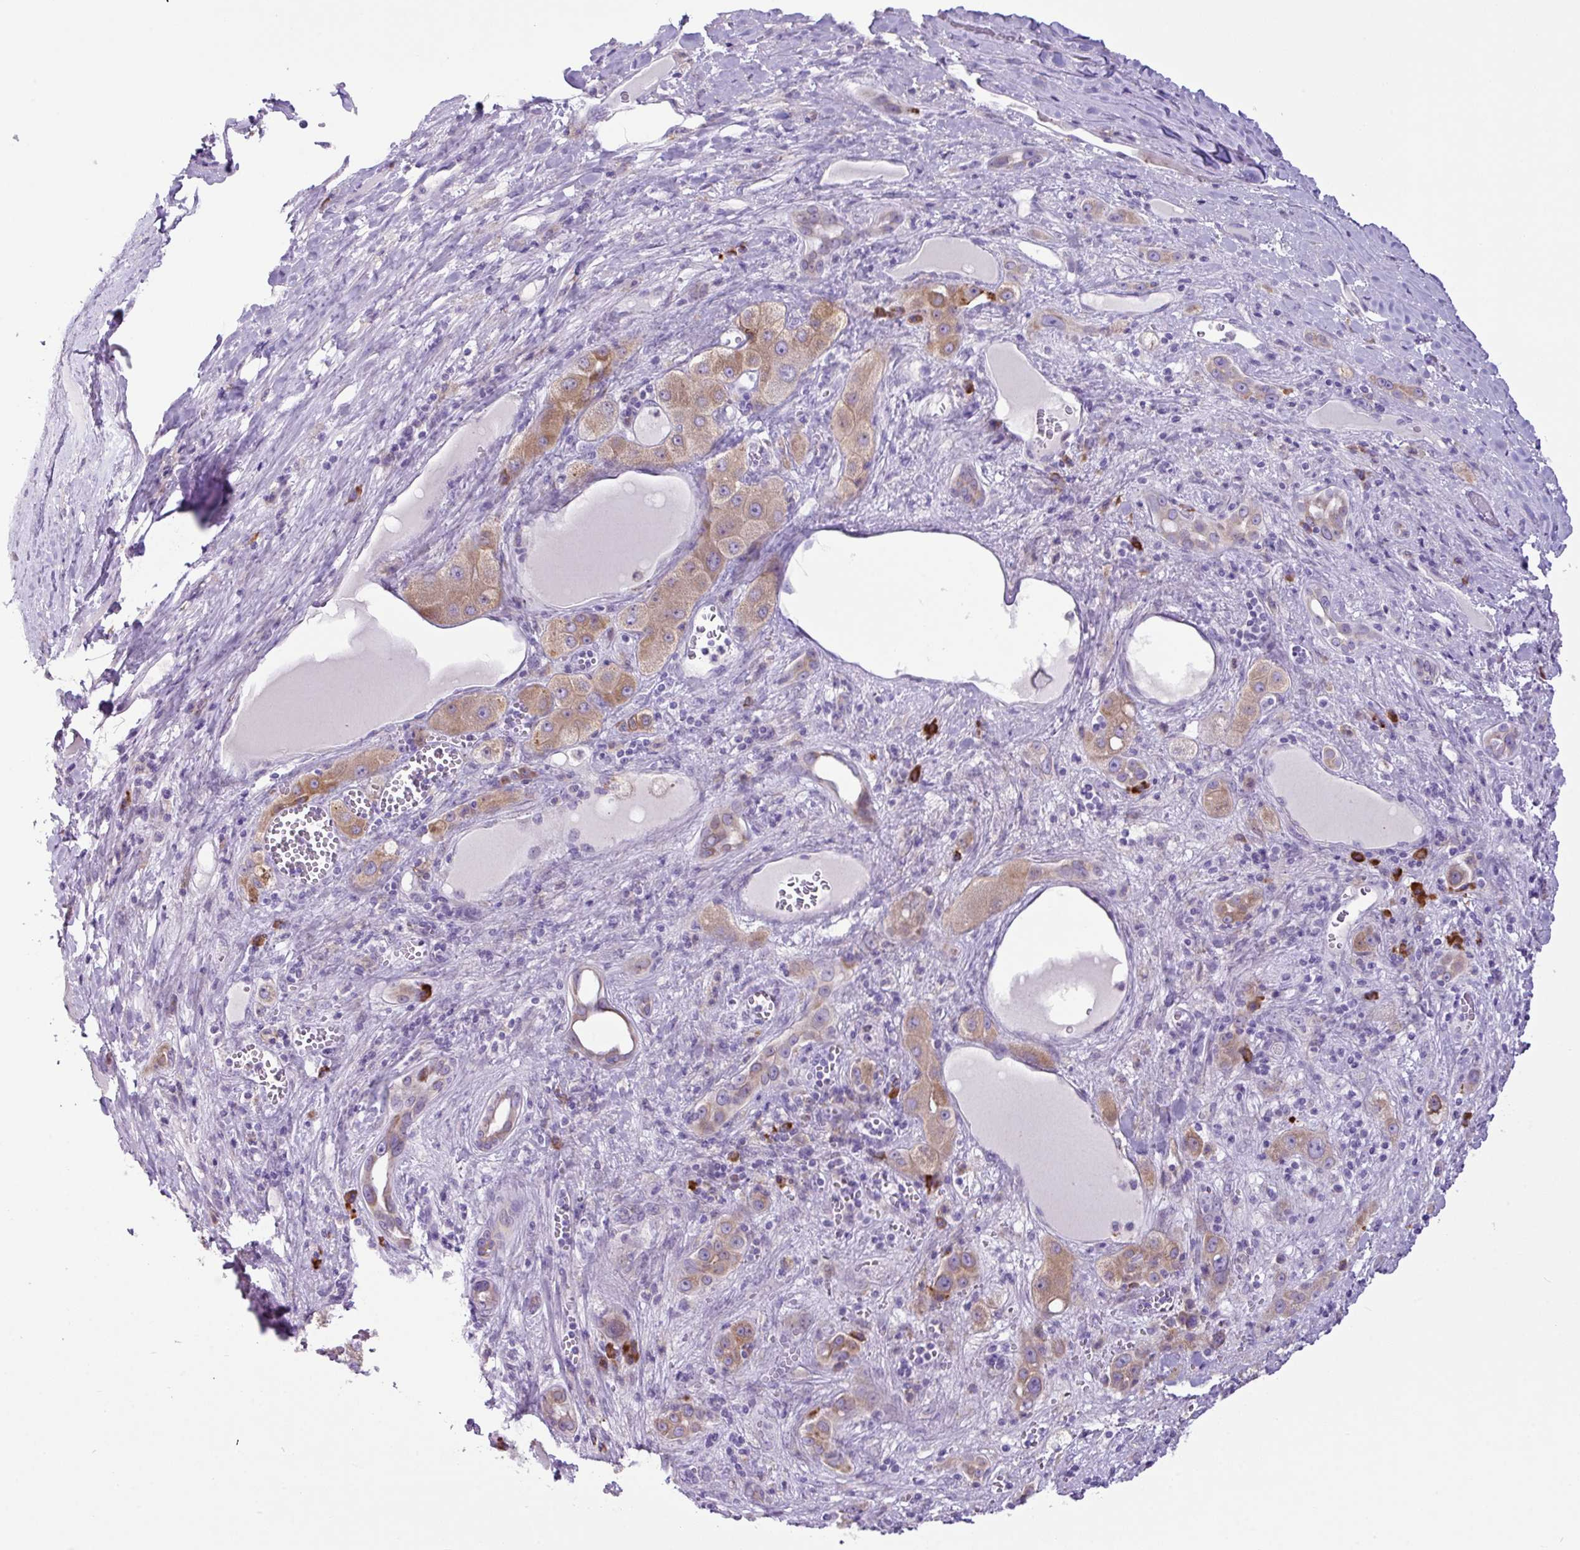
{"staining": {"intensity": "moderate", "quantity": ">75%", "location": "cytoplasmic/membranous"}, "tissue": "liver cancer", "cell_type": "Tumor cells", "image_type": "cancer", "snomed": [{"axis": "morphology", "description": "Carcinoma, Hepatocellular, NOS"}, {"axis": "topography", "description": "Liver"}], "caption": "A brown stain highlights moderate cytoplasmic/membranous staining of a protein in human liver cancer (hepatocellular carcinoma) tumor cells. Using DAB (3,3'-diaminobenzidine) (brown) and hematoxylin (blue) stains, captured at high magnification using brightfield microscopy.", "gene": "RGS21", "patient": {"sex": "female", "age": 73}}